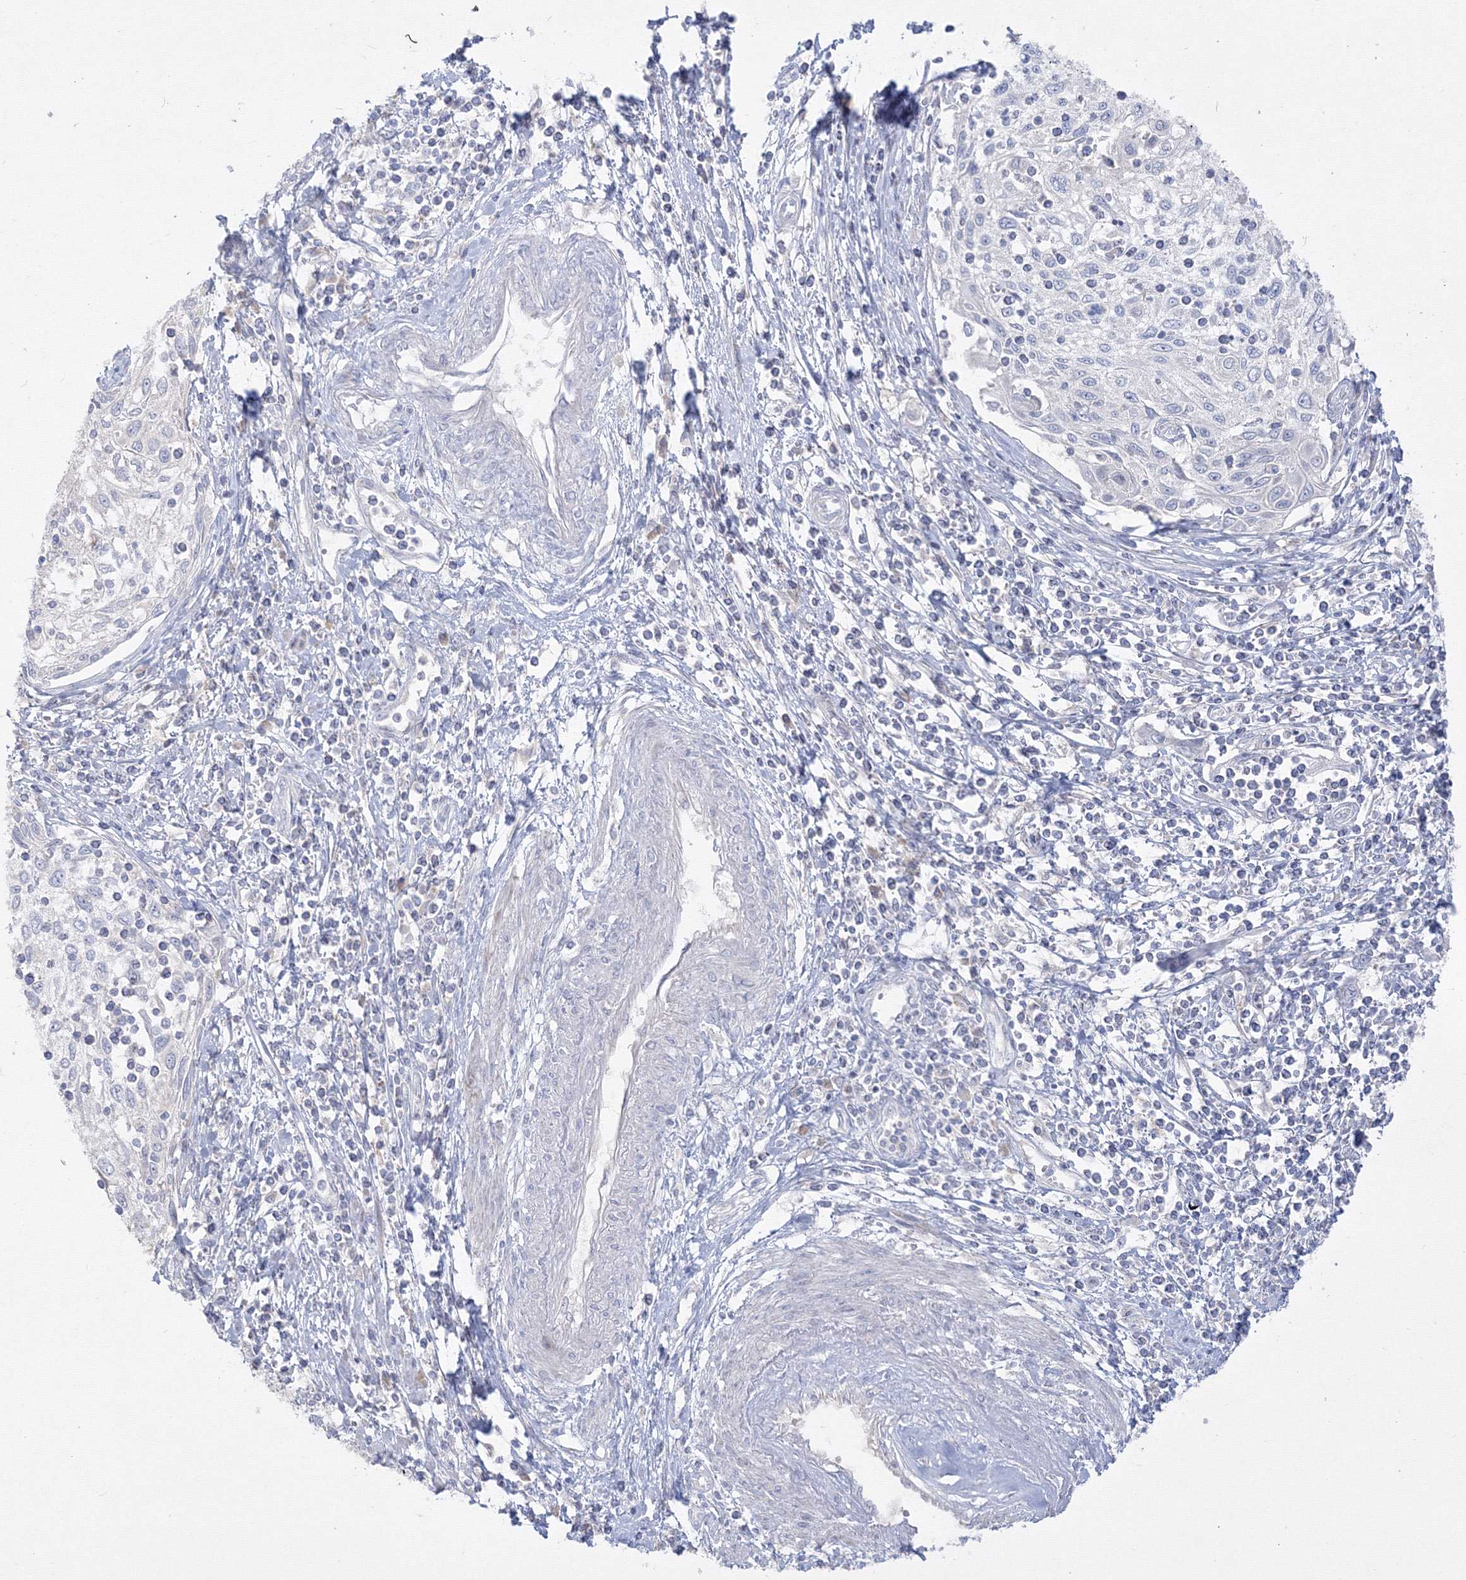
{"staining": {"intensity": "negative", "quantity": "none", "location": "none"}, "tissue": "cervical cancer", "cell_type": "Tumor cells", "image_type": "cancer", "snomed": [{"axis": "morphology", "description": "Squamous cell carcinoma, NOS"}, {"axis": "topography", "description": "Cervix"}], "caption": "Immunohistochemistry micrograph of human squamous cell carcinoma (cervical) stained for a protein (brown), which reveals no staining in tumor cells.", "gene": "FBXL8", "patient": {"sex": "female", "age": 70}}